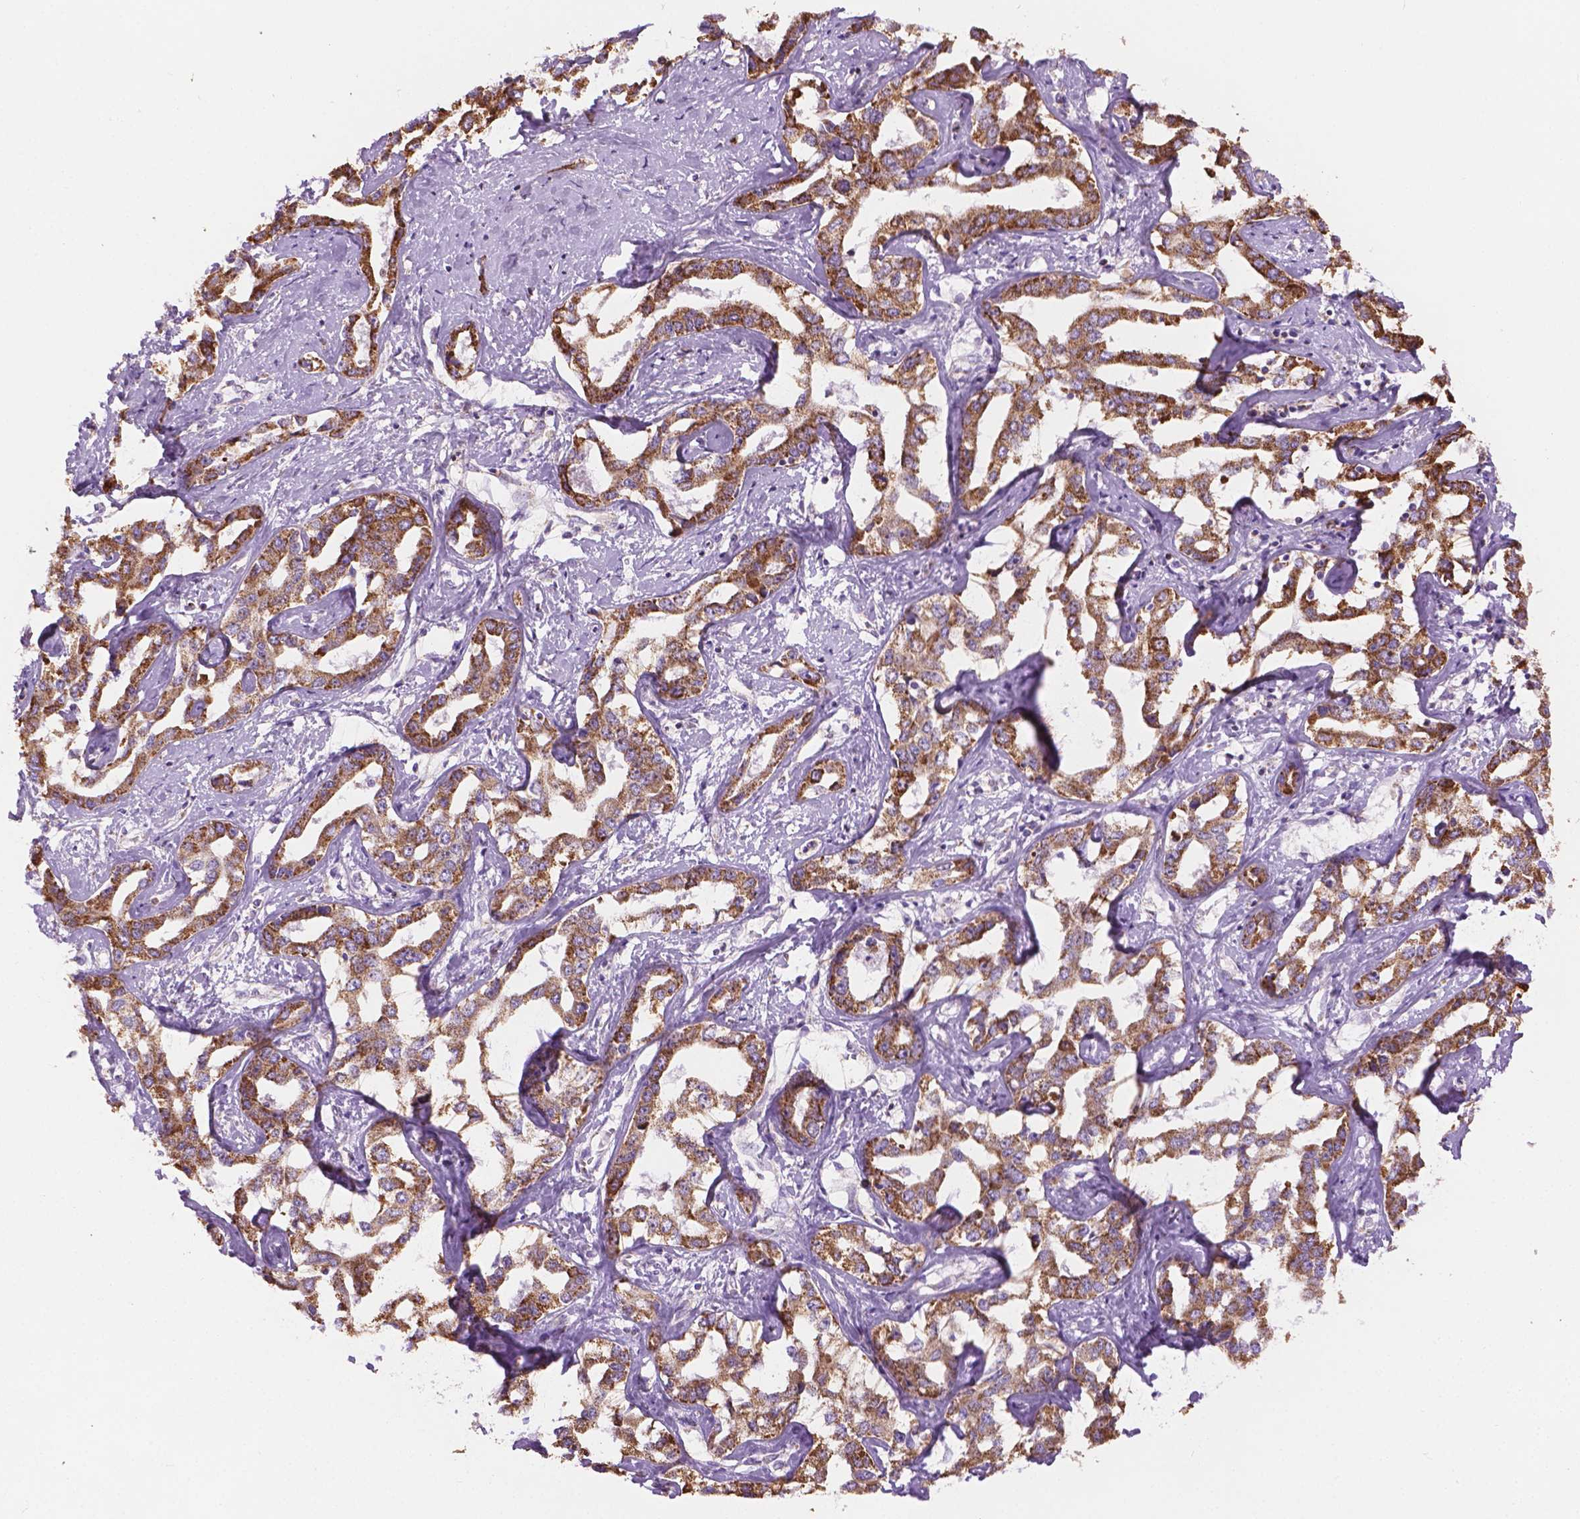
{"staining": {"intensity": "strong", "quantity": ">75%", "location": "cytoplasmic/membranous"}, "tissue": "liver cancer", "cell_type": "Tumor cells", "image_type": "cancer", "snomed": [{"axis": "morphology", "description": "Cholangiocarcinoma"}, {"axis": "topography", "description": "Liver"}], "caption": "IHC micrograph of neoplastic tissue: liver cholangiocarcinoma stained using immunohistochemistry (IHC) reveals high levels of strong protein expression localized specifically in the cytoplasmic/membranous of tumor cells, appearing as a cytoplasmic/membranous brown color.", "gene": "PIBF1", "patient": {"sex": "male", "age": 59}}